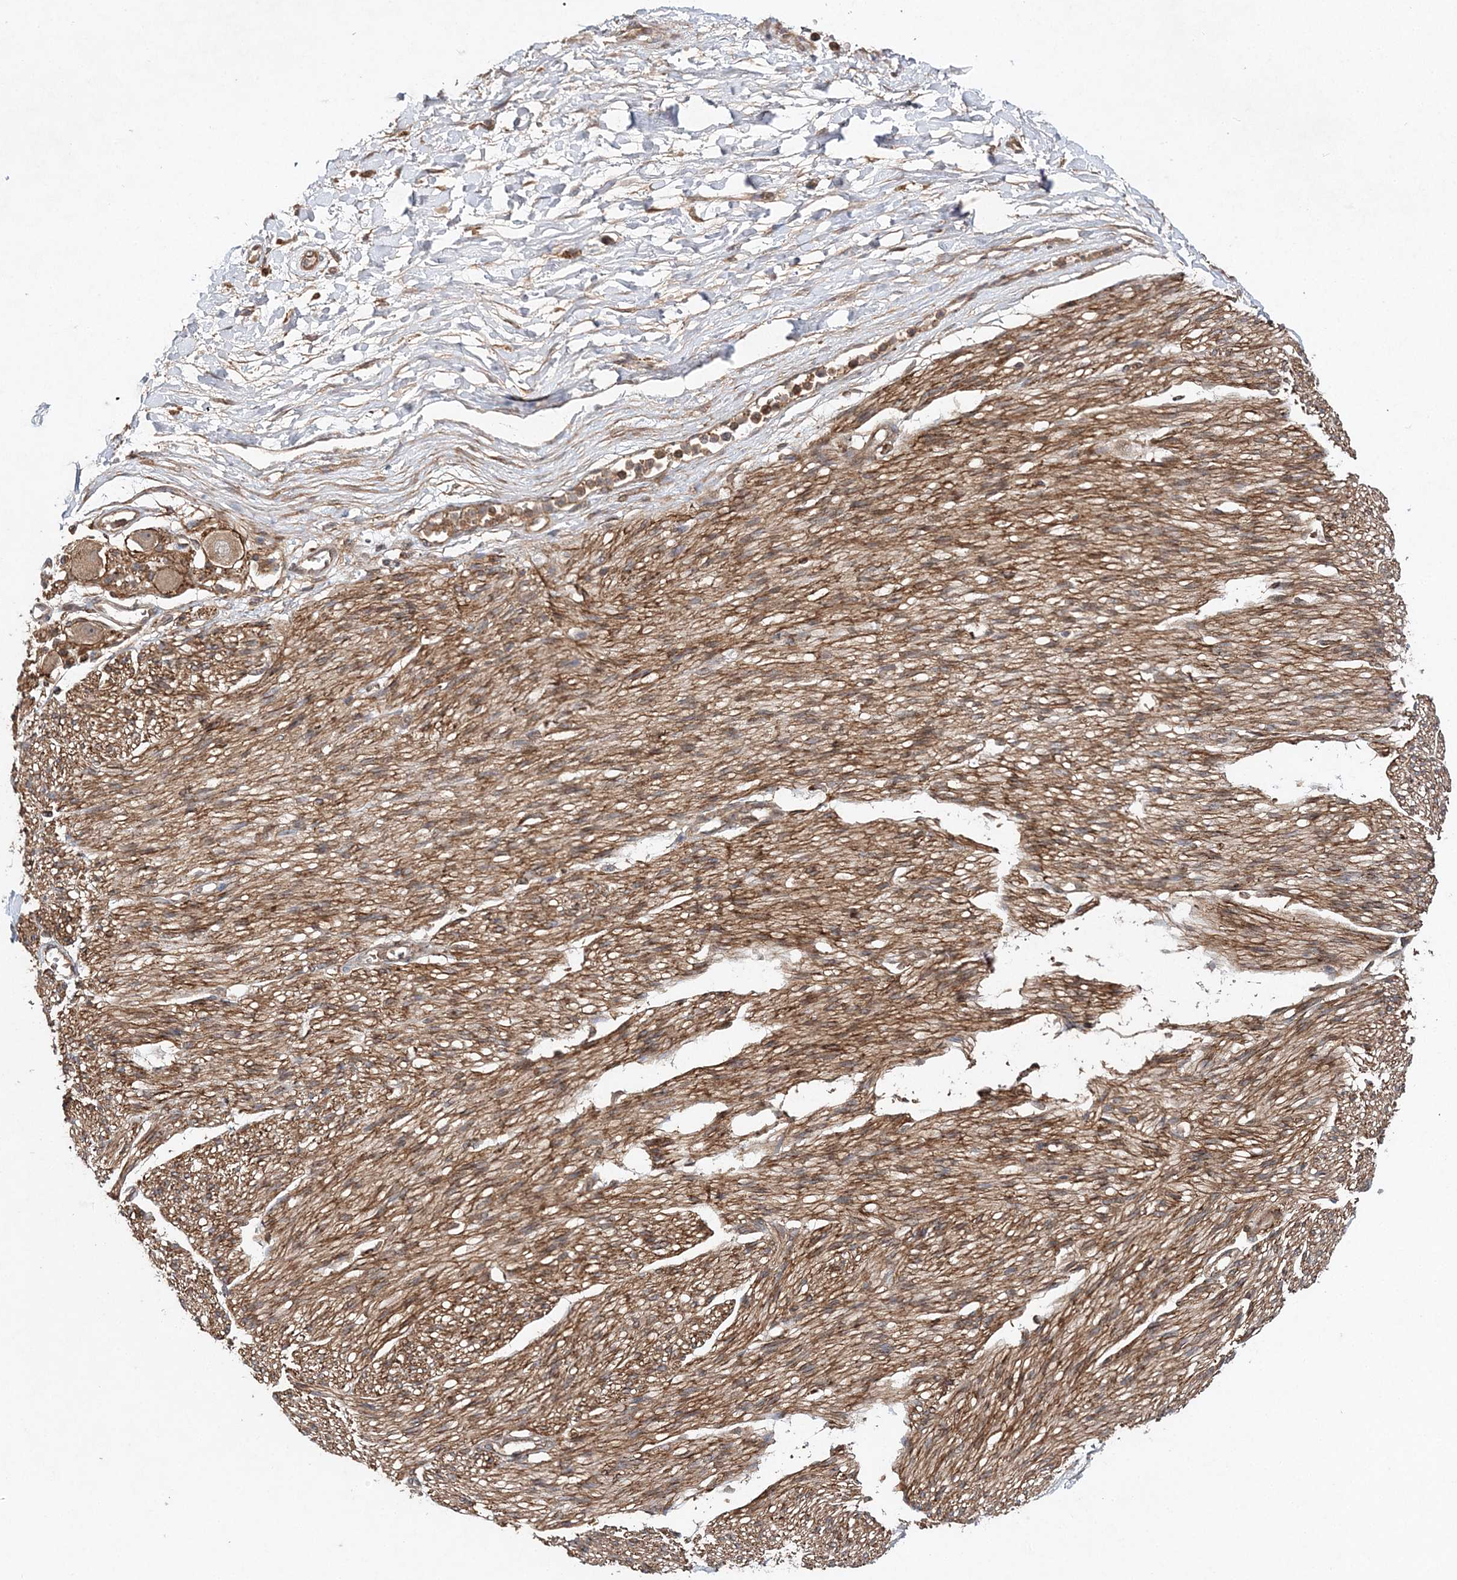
{"staining": {"intensity": "moderate", "quantity": ">75%", "location": "cytoplasmic/membranous"}, "tissue": "adipose tissue", "cell_type": "Adipocytes", "image_type": "normal", "snomed": [{"axis": "morphology", "description": "Normal tissue, NOS"}, {"axis": "topography", "description": "Kidney"}, {"axis": "topography", "description": "Peripheral nerve tissue"}], "caption": "A histopathology image of human adipose tissue stained for a protein shows moderate cytoplasmic/membranous brown staining in adipocytes.", "gene": "TMEM9B", "patient": {"sex": "male", "age": 7}}